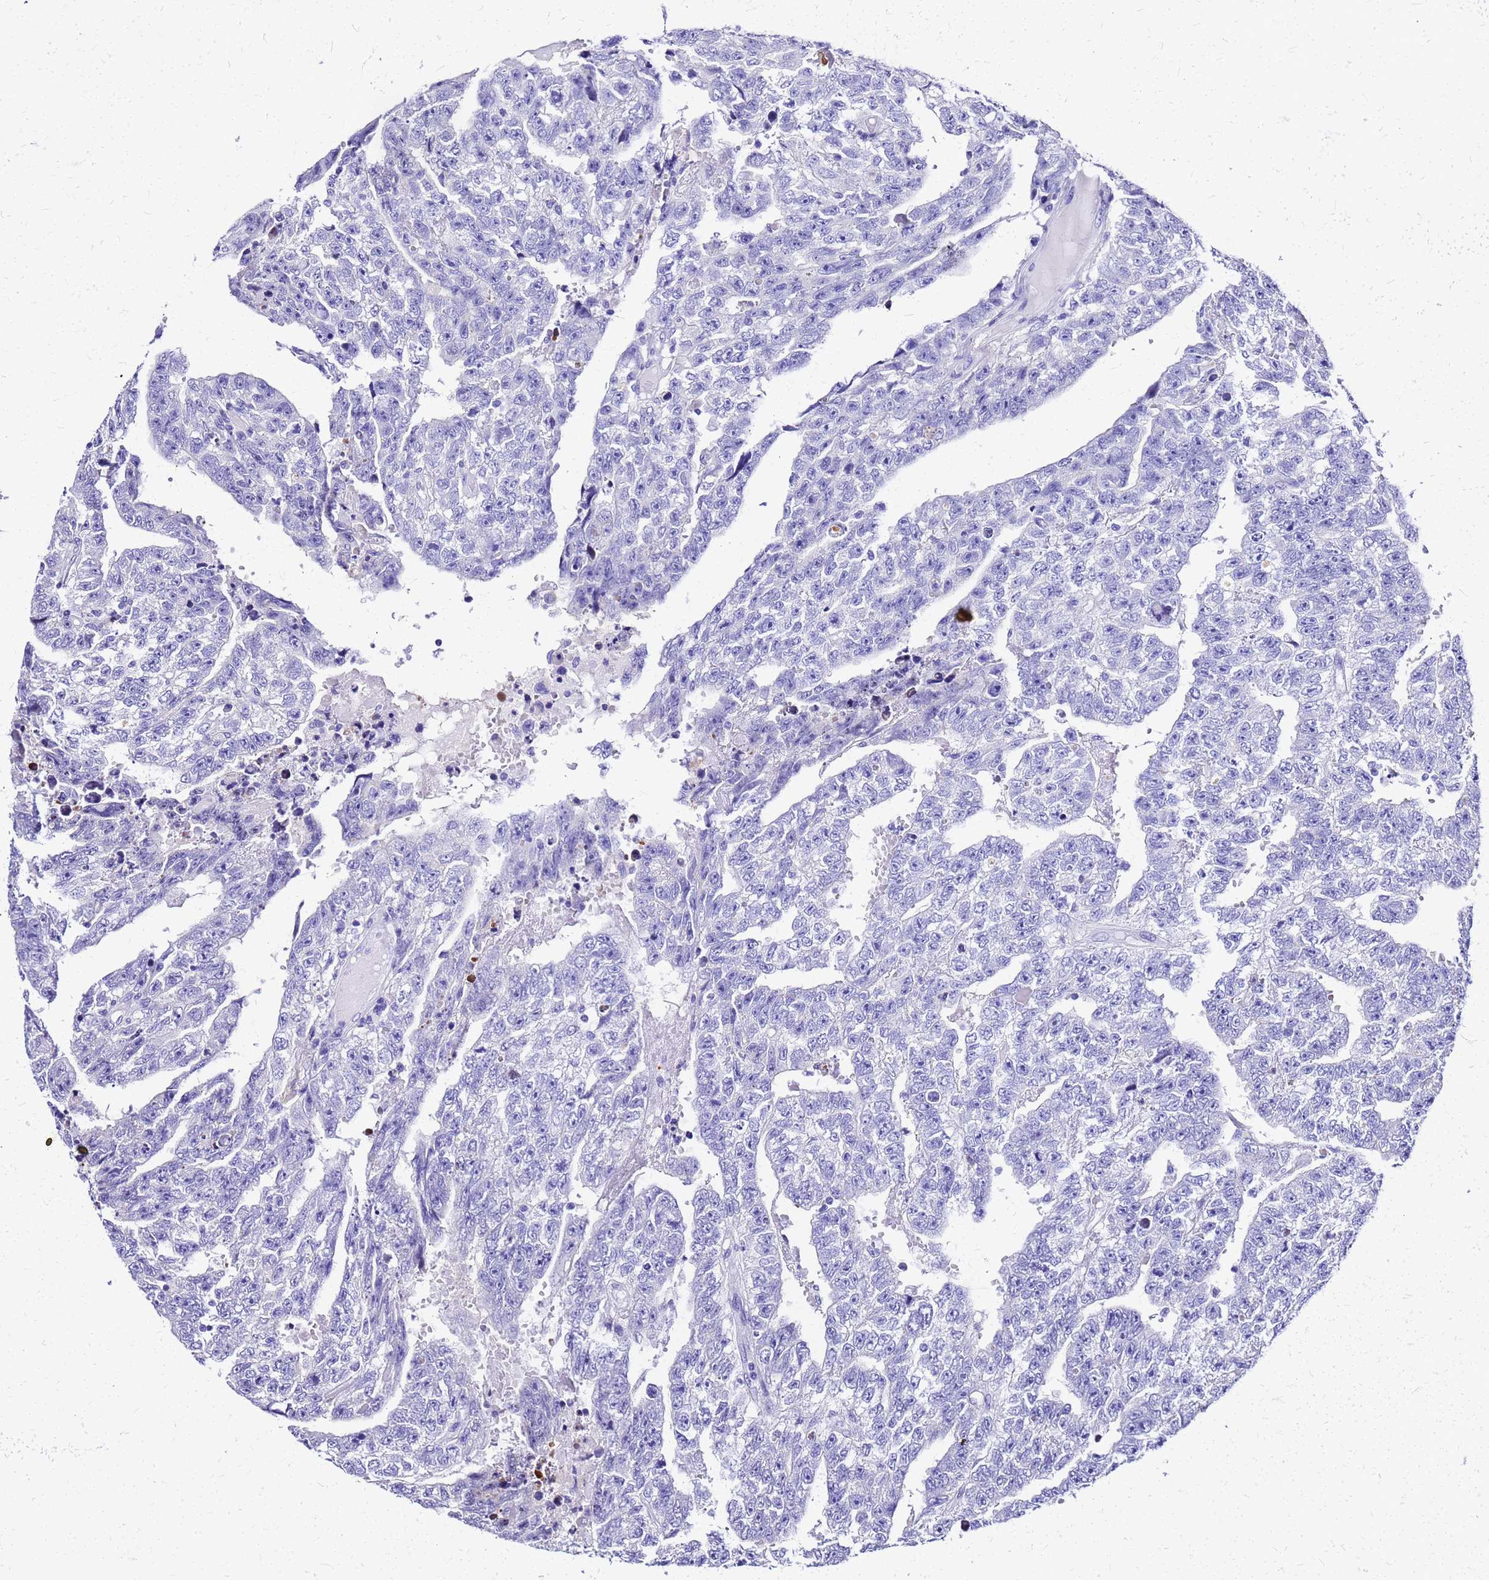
{"staining": {"intensity": "negative", "quantity": "none", "location": "none"}, "tissue": "testis cancer", "cell_type": "Tumor cells", "image_type": "cancer", "snomed": [{"axis": "morphology", "description": "Carcinoma, Embryonal, NOS"}, {"axis": "topography", "description": "Testis"}], "caption": "High magnification brightfield microscopy of testis cancer stained with DAB (brown) and counterstained with hematoxylin (blue): tumor cells show no significant expression. (Stains: DAB IHC with hematoxylin counter stain, Microscopy: brightfield microscopy at high magnification).", "gene": "SMIM21", "patient": {"sex": "male", "age": 25}}